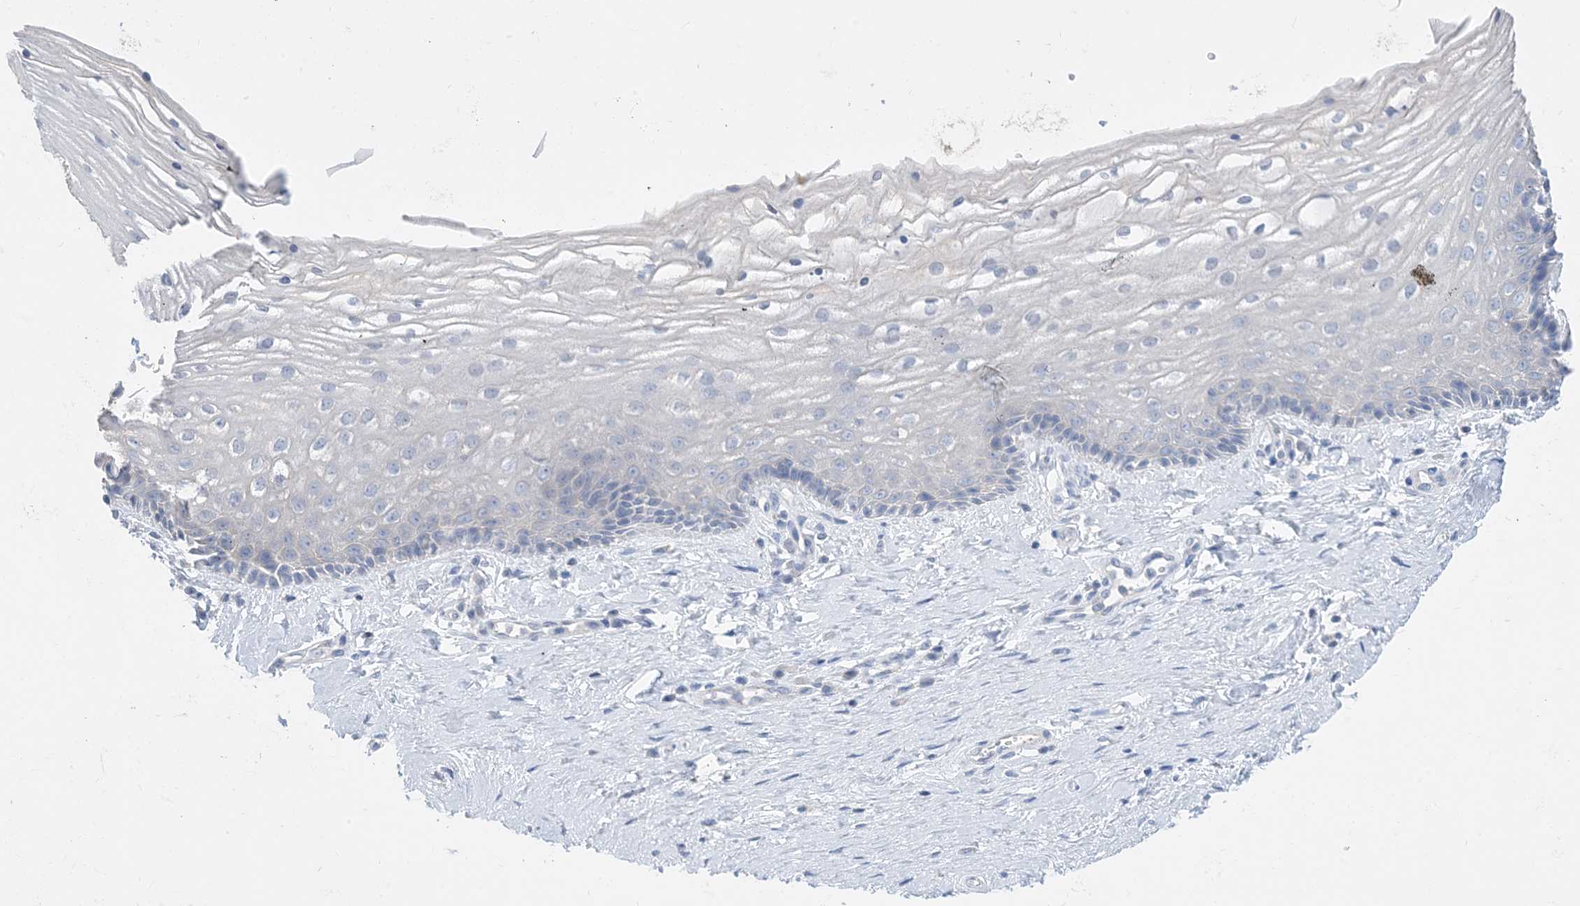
{"staining": {"intensity": "negative", "quantity": "none", "location": "none"}, "tissue": "vagina", "cell_type": "Squamous epithelial cells", "image_type": "normal", "snomed": [{"axis": "morphology", "description": "Normal tissue, NOS"}, {"axis": "topography", "description": "Vagina"}], "caption": "DAB immunohistochemical staining of normal human vagina displays no significant staining in squamous epithelial cells. (DAB (3,3'-diaminobenzidine) IHC with hematoxylin counter stain).", "gene": "KPRP", "patient": {"sex": "female", "age": 46}}